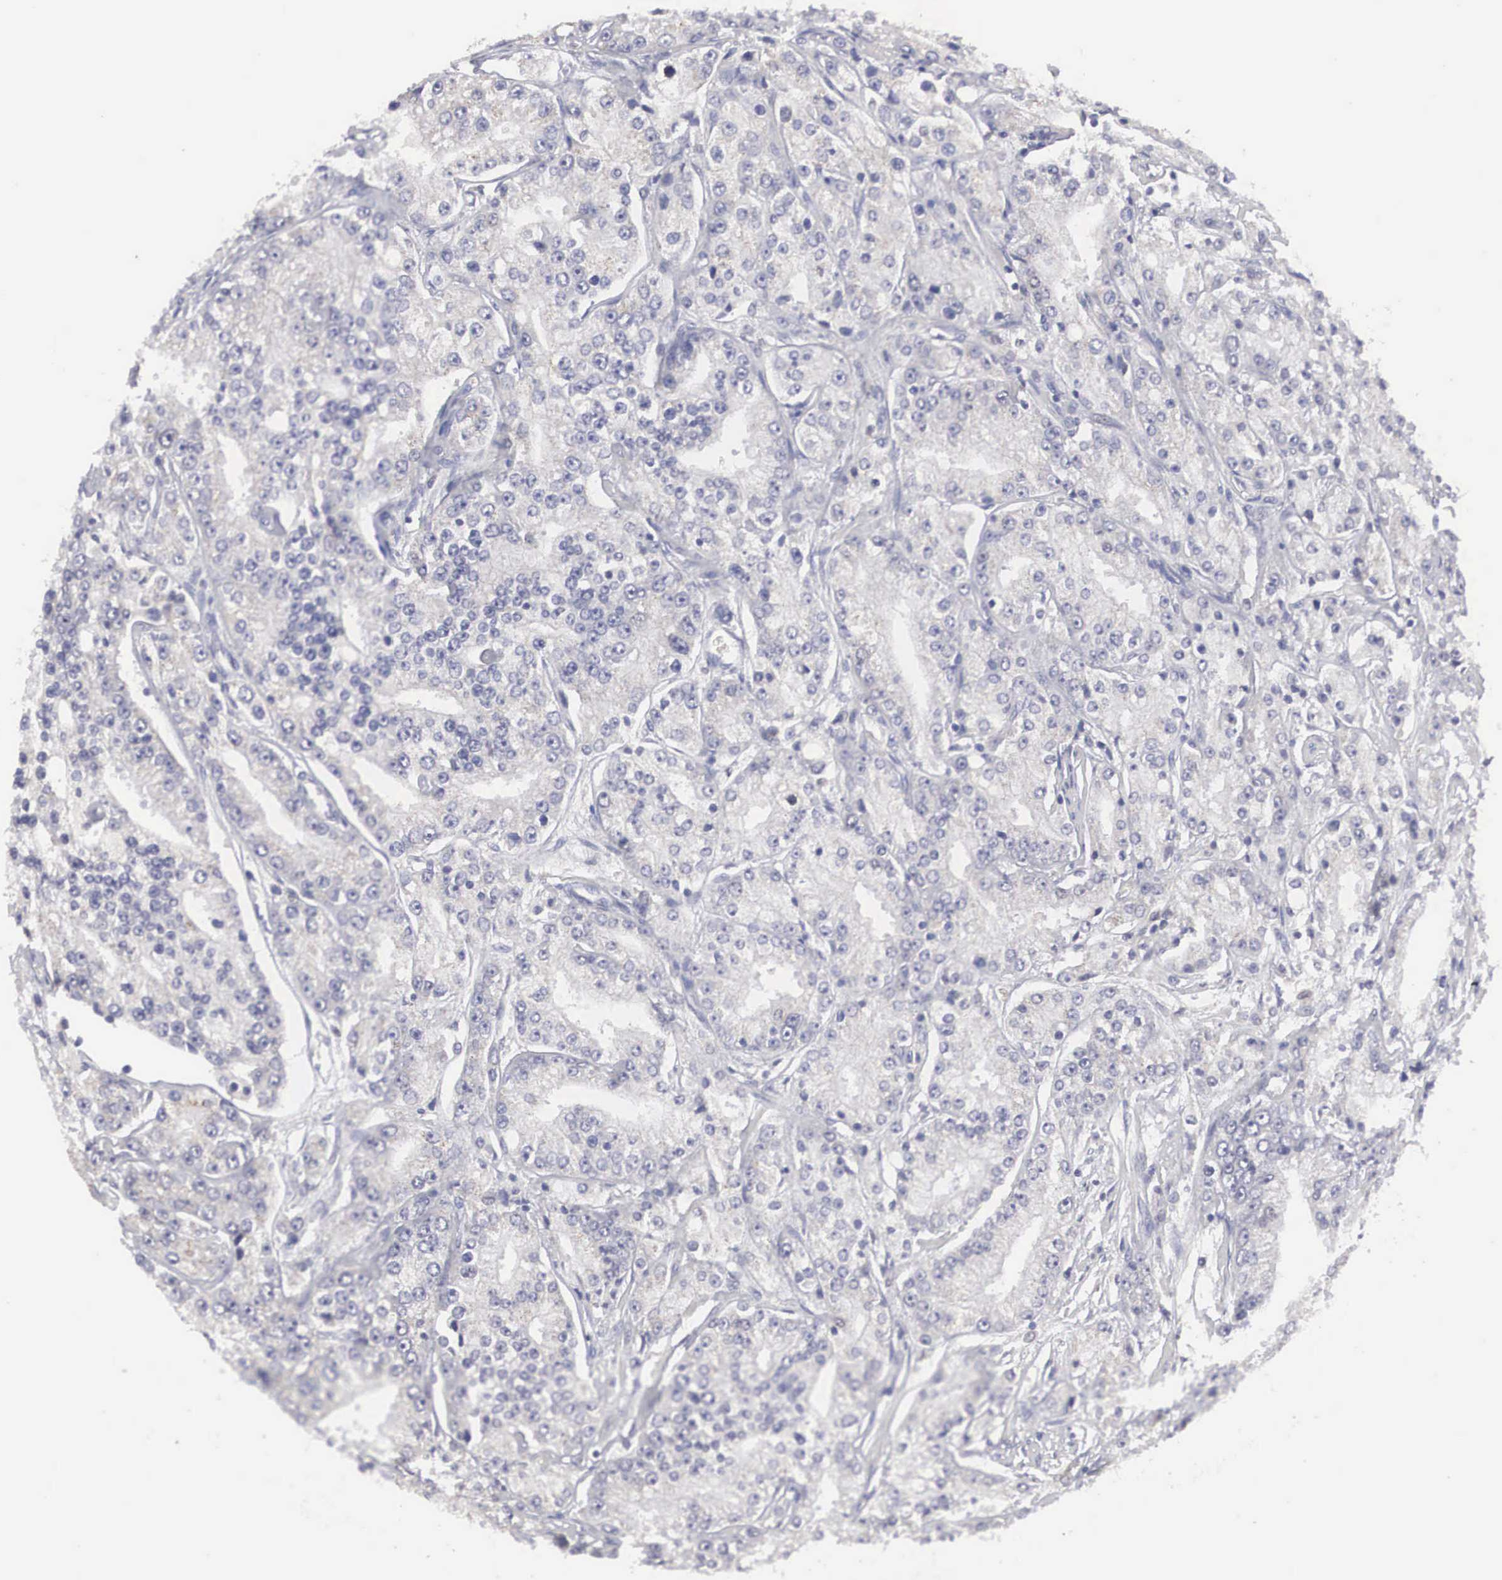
{"staining": {"intensity": "weak", "quantity": "<25%", "location": "cytoplasmic/membranous"}, "tissue": "prostate cancer", "cell_type": "Tumor cells", "image_type": "cancer", "snomed": [{"axis": "morphology", "description": "Adenocarcinoma, Medium grade"}, {"axis": "topography", "description": "Prostate"}], "caption": "Prostate adenocarcinoma (medium-grade) stained for a protein using IHC shows no expression tumor cells.", "gene": "HMOX1", "patient": {"sex": "male", "age": 72}}